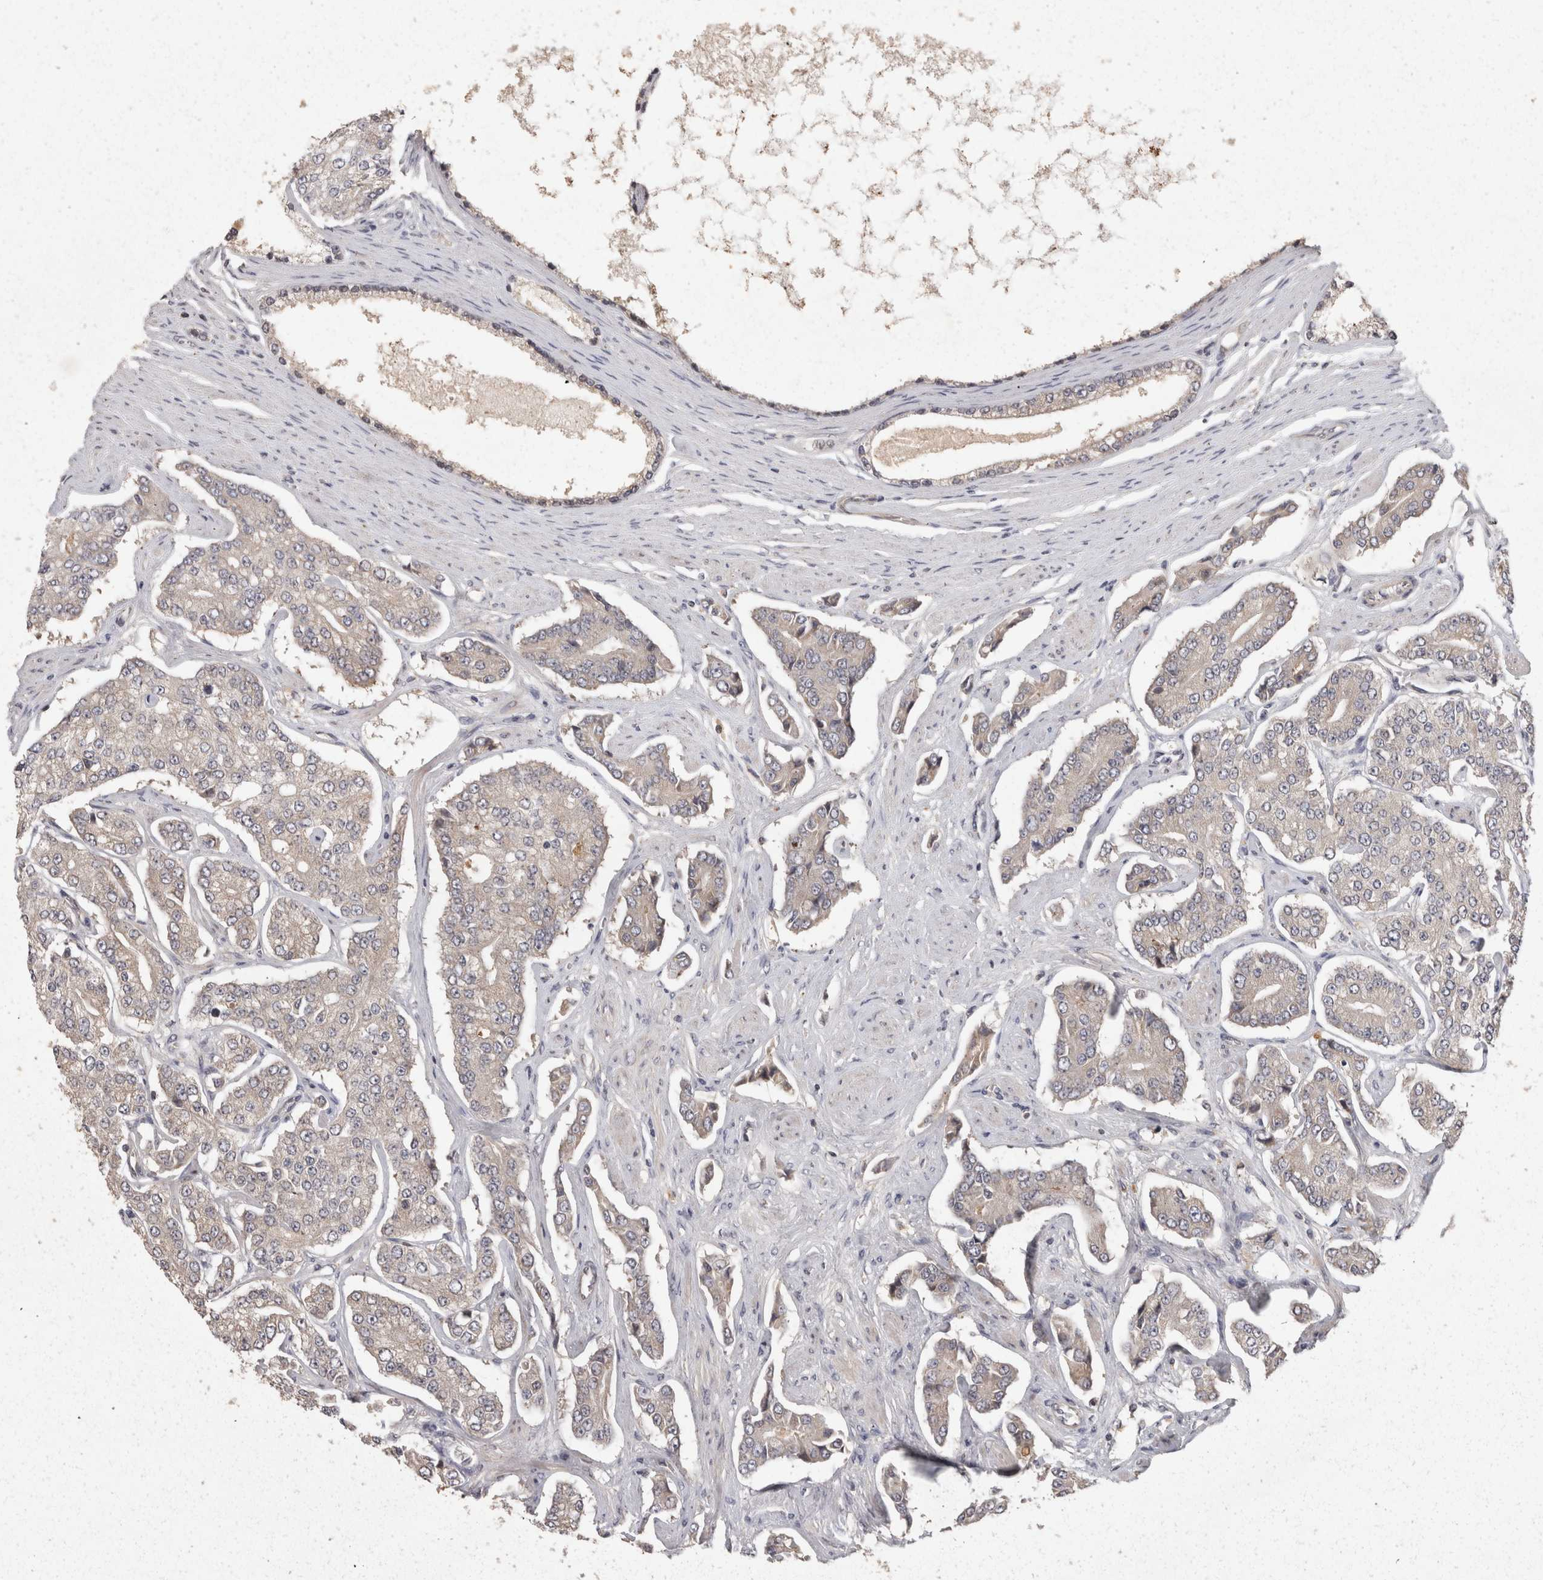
{"staining": {"intensity": "moderate", "quantity": "25%-75%", "location": "cytoplasmic/membranous"}, "tissue": "prostate cancer", "cell_type": "Tumor cells", "image_type": "cancer", "snomed": [{"axis": "morphology", "description": "Adenocarcinoma, High grade"}, {"axis": "topography", "description": "Prostate"}], "caption": "An image showing moderate cytoplasmic/membranous expression in about 25%-75% of tumor cells in prostate cancer (adenocarcinoma (high-grade)), as visualized by brown immunohistochemical staining.", "gene": "ACAT2", "patient": {"sex": "male", "age": 71}}